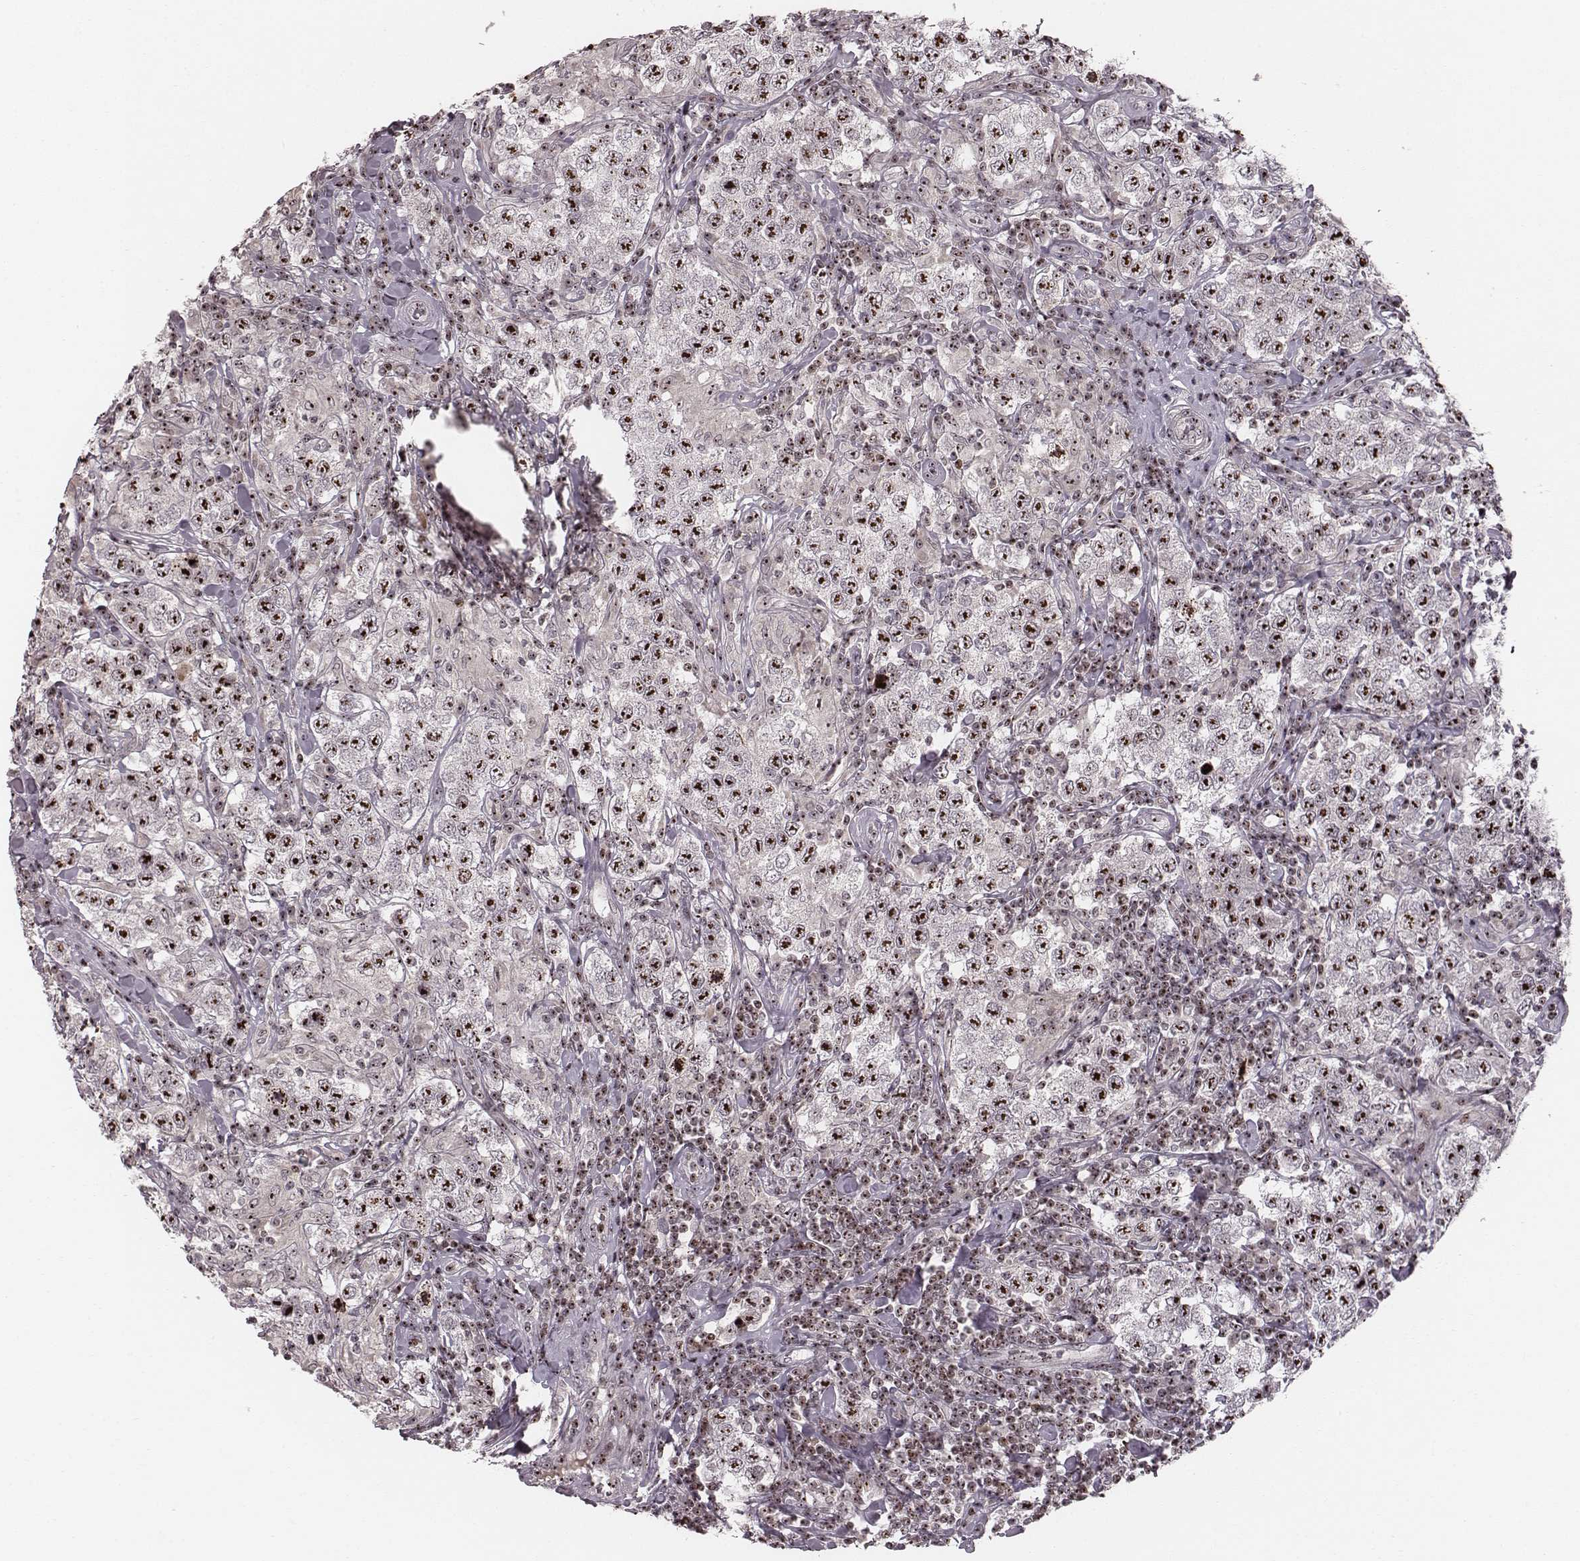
{"staining": {"intensity": "moderate", "quantity": ">75%", "location": "nuclear"}, "tissue": "testis cancer", "cell_type": "Tumor cells", "image_type": "cancer", "snomed": [{"axis": "morphology", "description": "Seminoma, NOS"}, {"axis": "morphology", "description": "Carcinoma, Embryonal, NOS"}, {"axis": "topography", "description": "Testis"}], "caption": "Immunohistochemical staining of seminoma (testis) shows medium levels of moderate nuclear protein staining in about >75% of tumor cells.", "gene": "NOP56", "patient": {"sex": "male", "age": 41}}